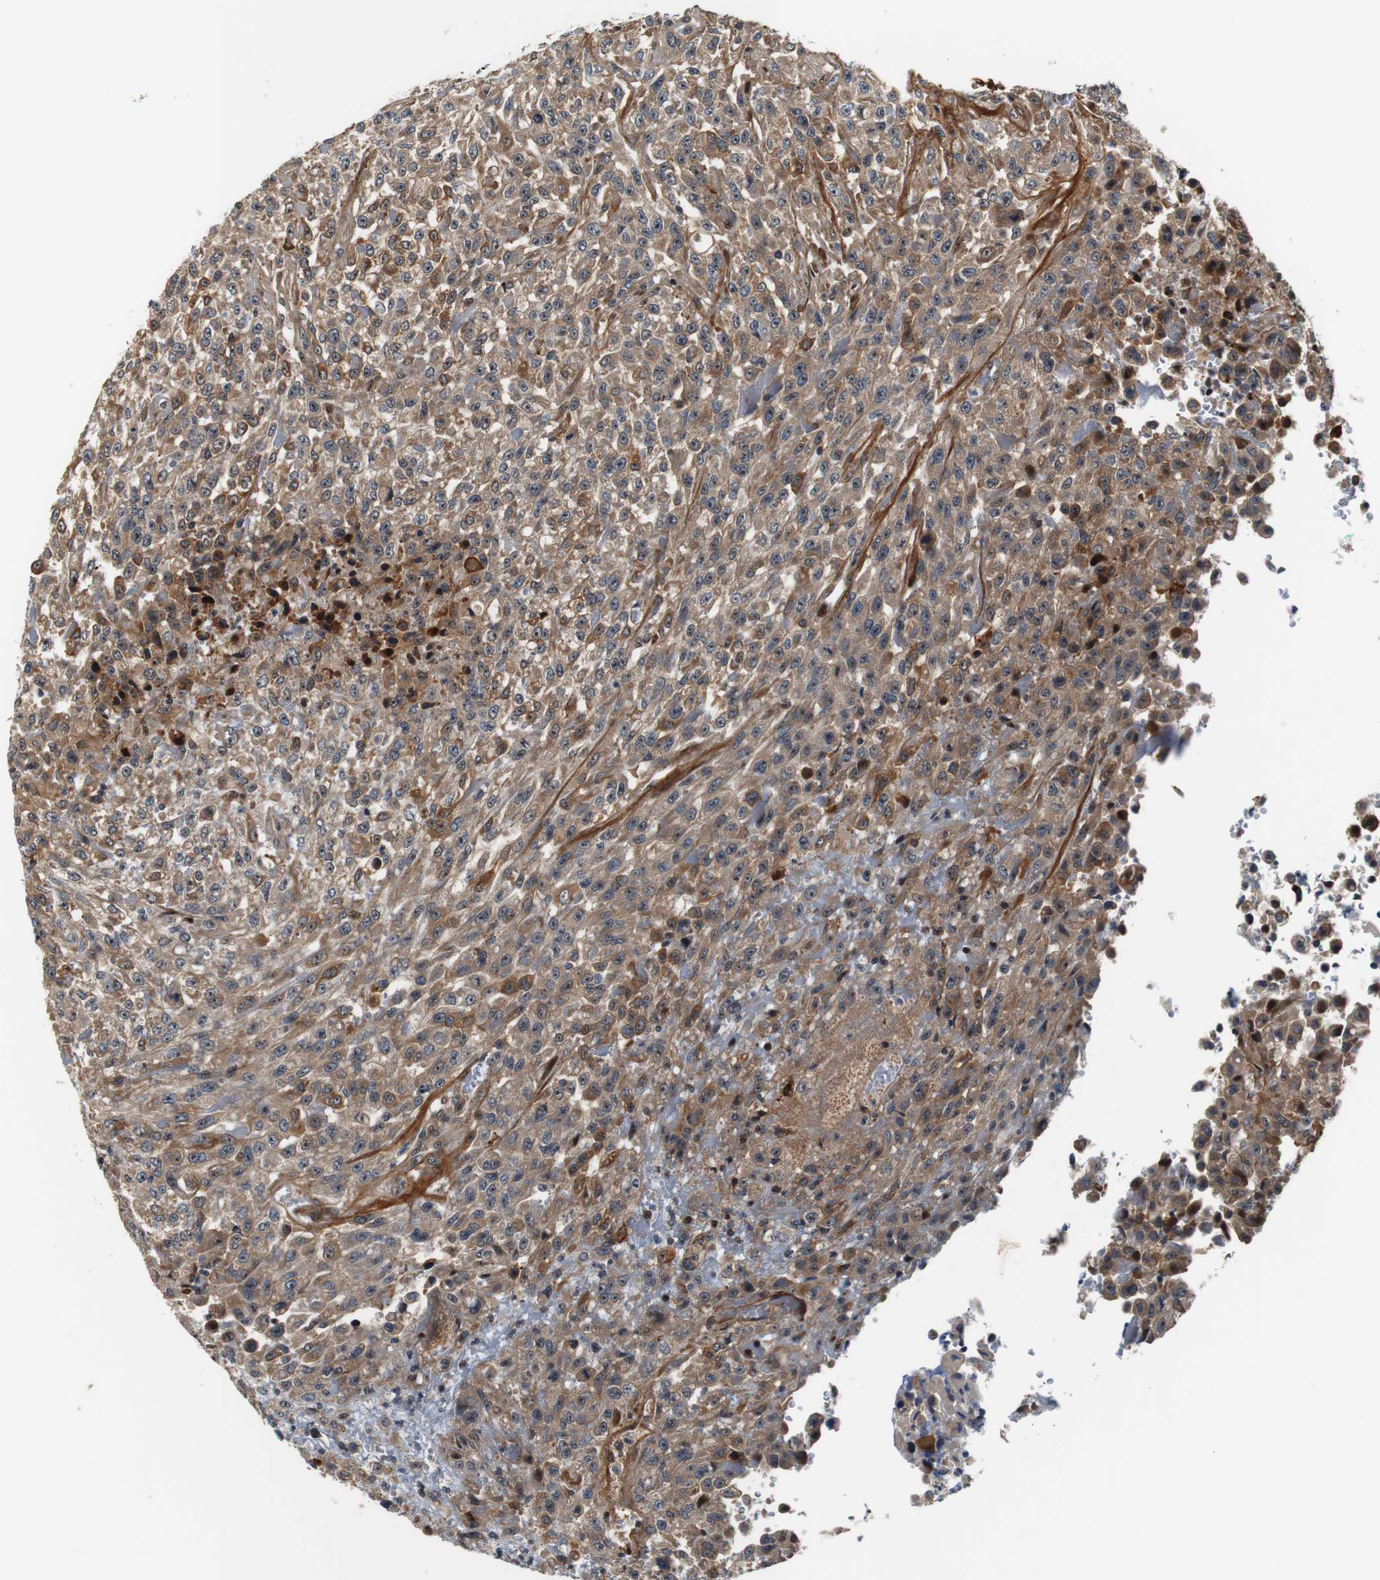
{"staining": {"intensity": "moderate", "quantity": ">75%", "location": "cytoplasmic/membranous"}, "tissue": "urothelial cancer", "cell_type": "Tumor cells", "image_type": "cancer", "snomed": [{"axis": "morphology", "description": "Urothelial carcinoma, High grade"}, {"axis": "topography", "description": "Urinary bladder"}], "caption": "An image showing moderate cytoplasmic/membranous expression in about >75% of tumor cells in high-grade urothelial carcinoma, as visualized by brown immunohistochemical staining.", "gene": "LRP4", "patient": {"sex": "male", "age": 46}}